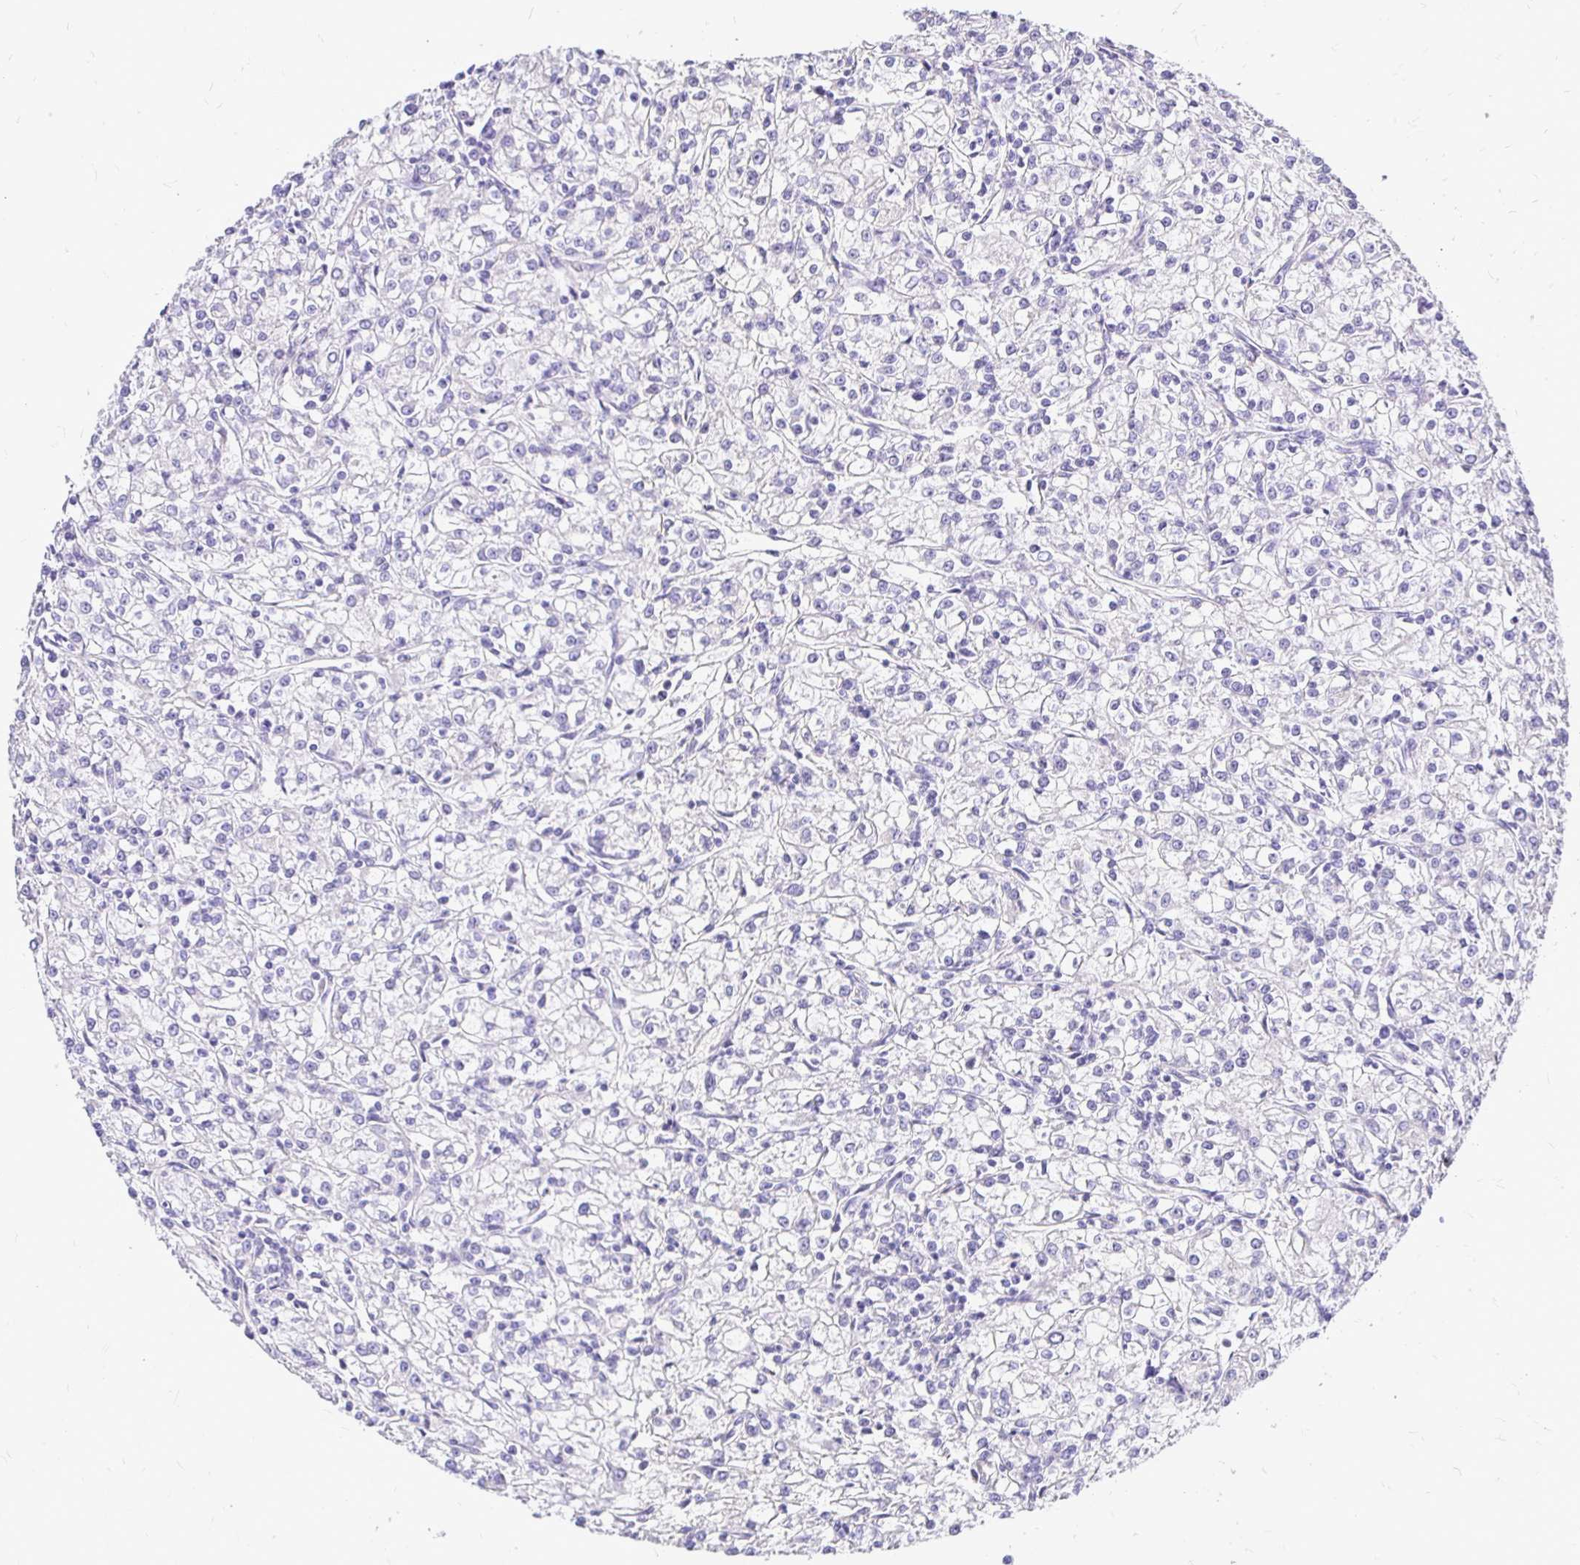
{"staining": {"intensity": "negative", "quantity": "none", "location": "none"}, "tissue": "renal cancer", "cell_type": "Tumor cells", "image_type": "cancer", "snomed": [{"axis": "morphology", "description": "Adenocarcinoma, NOS"}, {"axis": "topography", "description": "Kidney"}], "caption": "IHC histopathology image of neoplastic tissue: renal cancer stained with DAB exhibits no significant protein positivity in tumor cells. (Immunohistochemistry, brightfield microscopy, high magnification).", "gene": "TAF1D", "patient": {"sex": "female", "age": 59}}